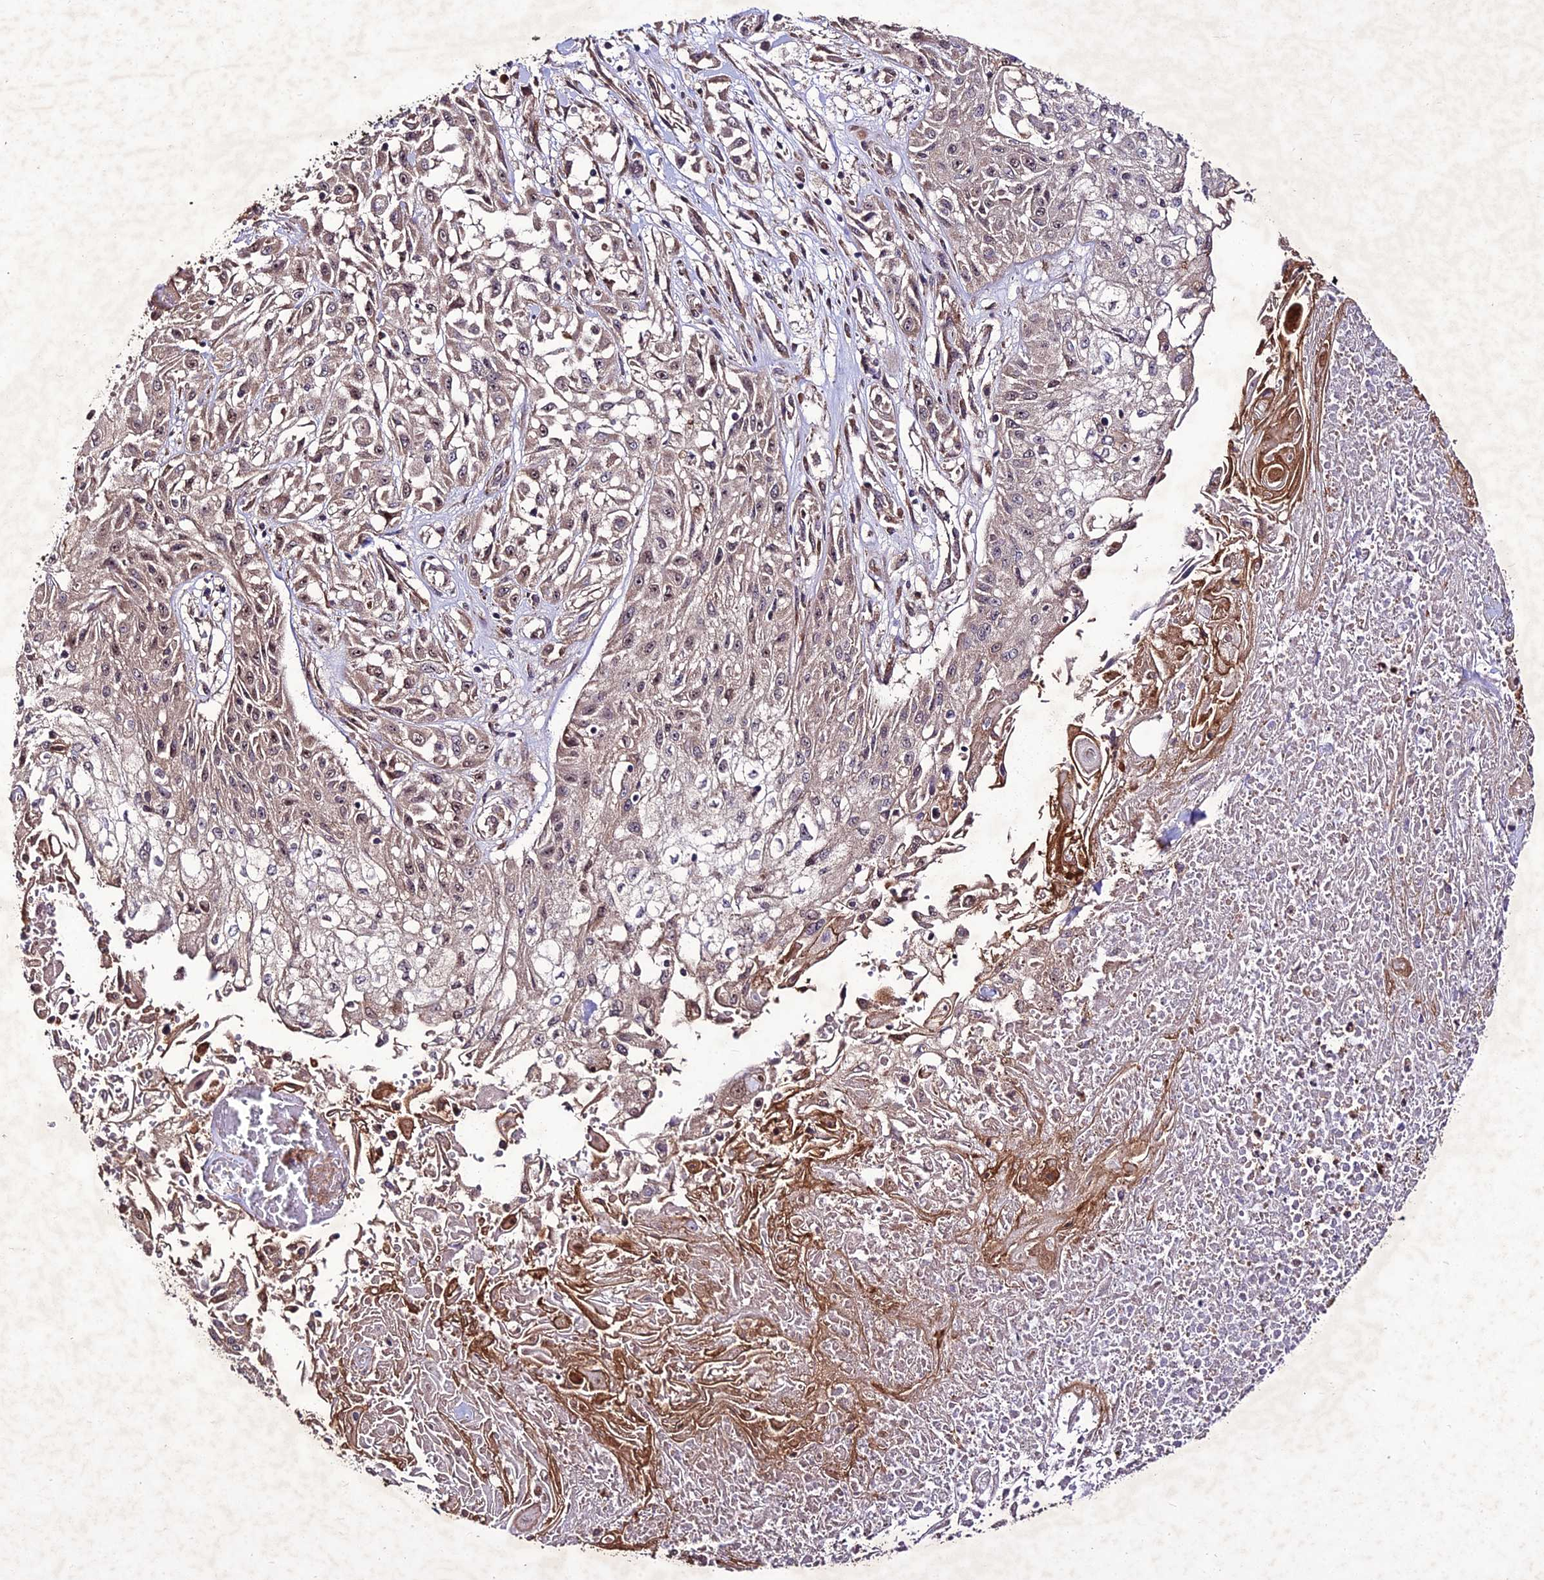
{"staining": {"intensity": "weak", "quantity": "25%-75%", "location": "nuclear"}, "tissue": "skin cancer", "cell_type": "Tumor cells", "image_type": "cancer", "snomed": [{"axis": "morphology", "description": "Squamous cell carcinoma, NOS"}, {"axis": "morphology", "description": "Squamous cell carcinoma, metastatic, NOS"}, {"axis": "topography", "description": "Skin"}, {"axis": "topography", "description": "Lymph node"}], "caption": "Tumor cells reveal low levels of weak nuclear positivity in about 25%-75% of cells in human skin metastatic squamous cell carcinoma. (Stains: DAB in brown, nuclei in blue, Microscopy: brightfield microscopy at high magnification).", "gene": "ZNF766", "patient": {"sex": "male", "age": 75}}